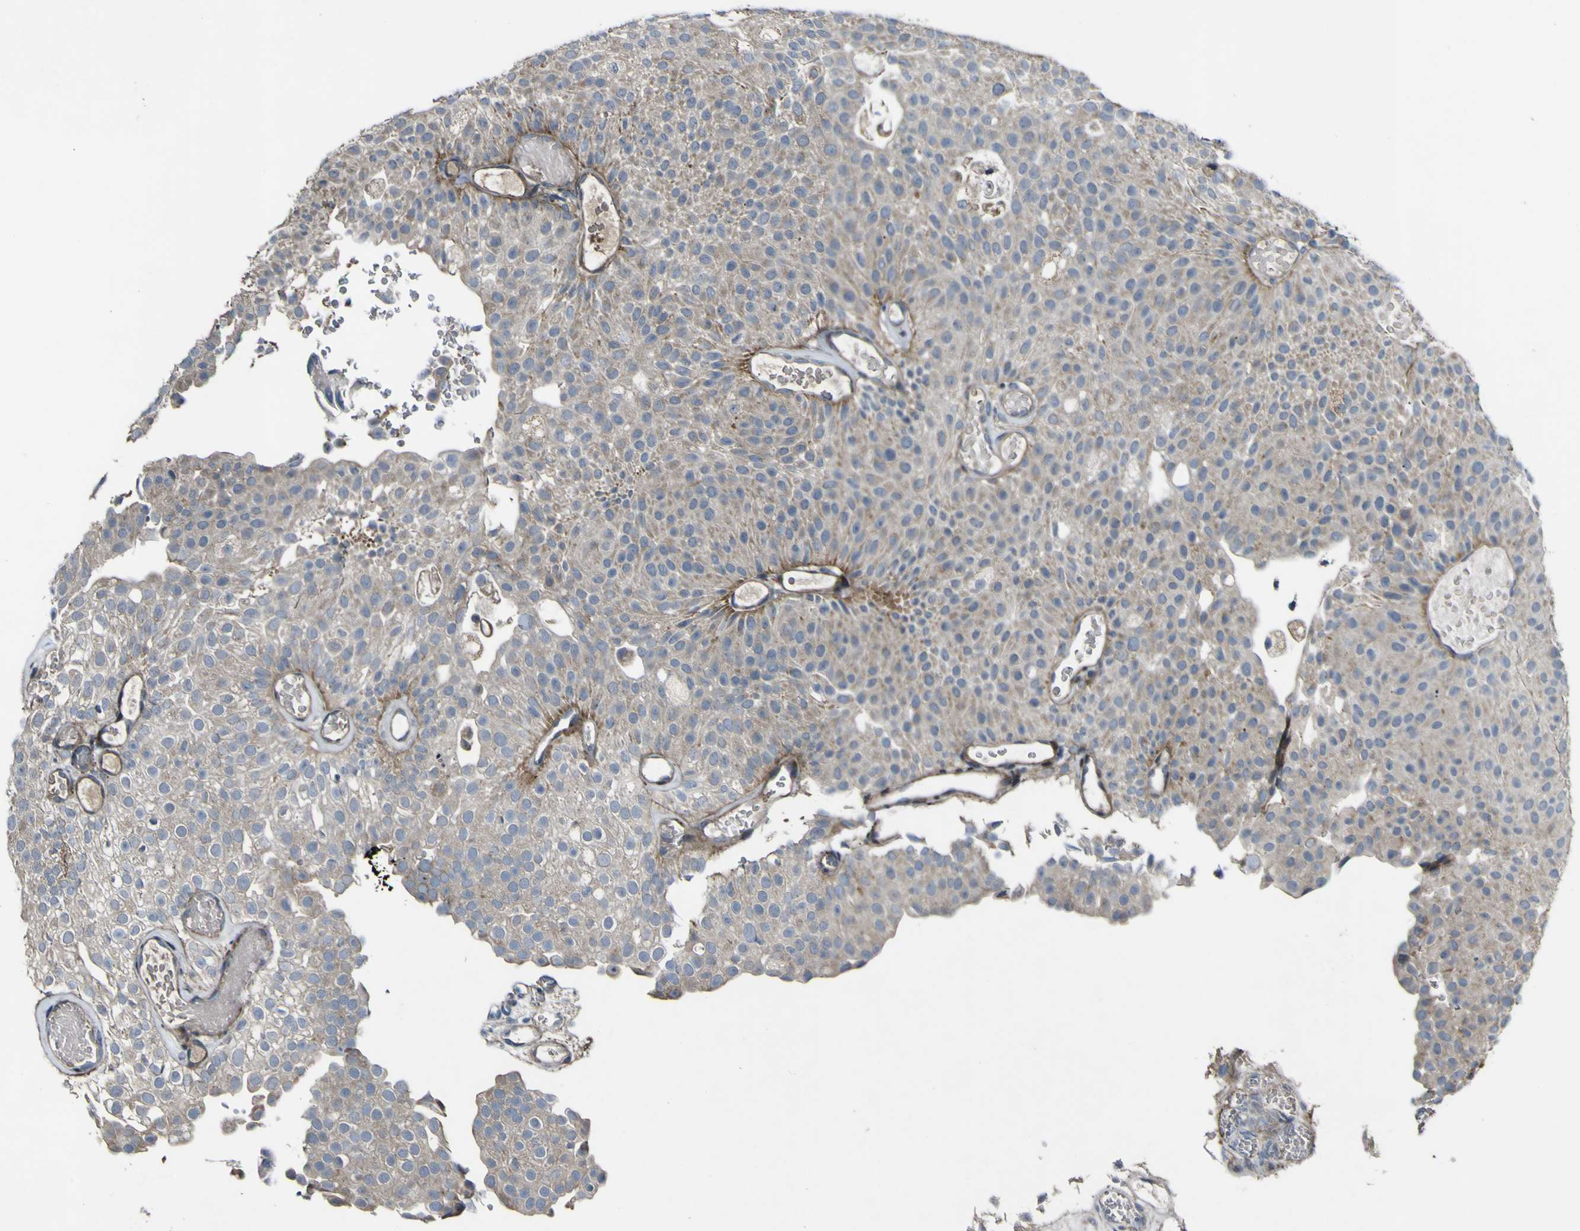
{"staining": {"intensity": "negative", "quantity": "none", "location": "none"}, "tissue": "urothelial cancer", "cell_type": "Tumor cells", "image_type": "cancer", "snomed": [{"axis": "morphology", "description": "Urothelial carcinoma, Low grade"}, {"axis": "topography", "description": "Urinary bladder"}], "caption": "Urothelial carcinoma (low-grade) was stained to show a protein in brown. There is no significant positivity in tumor cells.", "gene": "GPLD1", "patient": {"sex": "male", "age": 78}}